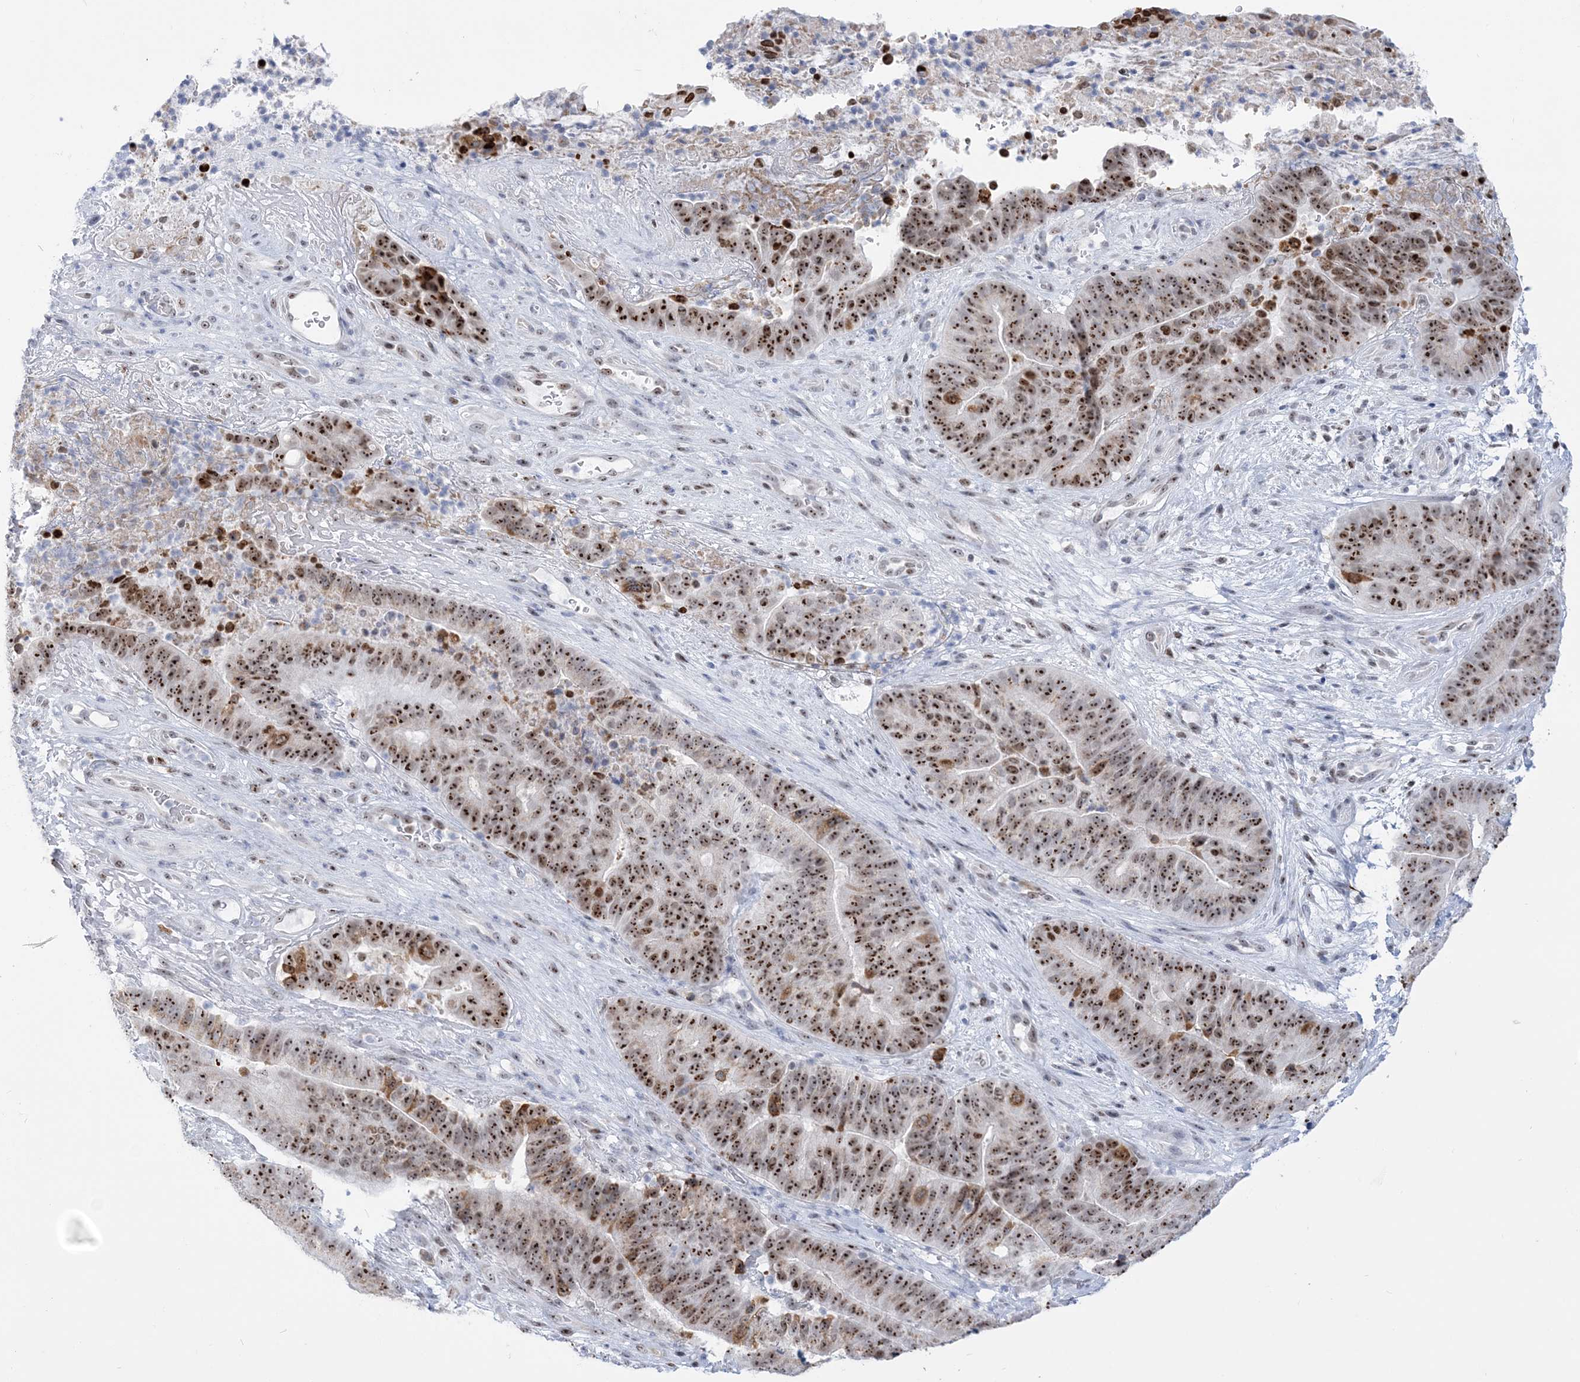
{"staining": {"intensity": "strong", "quantity": ">75%", "location": "nuclear"}, "tissue": "pancreatic cancer", "cell_type": "Tumor cells", "image_type": "cancer", "snomed": [{"axis": "morphology", "description": "Adenocarcinoma, NOS"}, {"axis": "topography", "description": "Pancreas"}], "caption": "Immunohistochemical staining of pancreatic adenocarcinoma exhibits strong nuclear protein positivity in approximately >75% of tumor cells. The staining was performed using DAB (3,3'-diaminobenzidine) to visualize the protein expression in brown, while the nuclei were stained in blue with hematoxylin (Magnification: 20x).", "gene": "DDX21", "patient": {"sex": "female", "age": 77}}